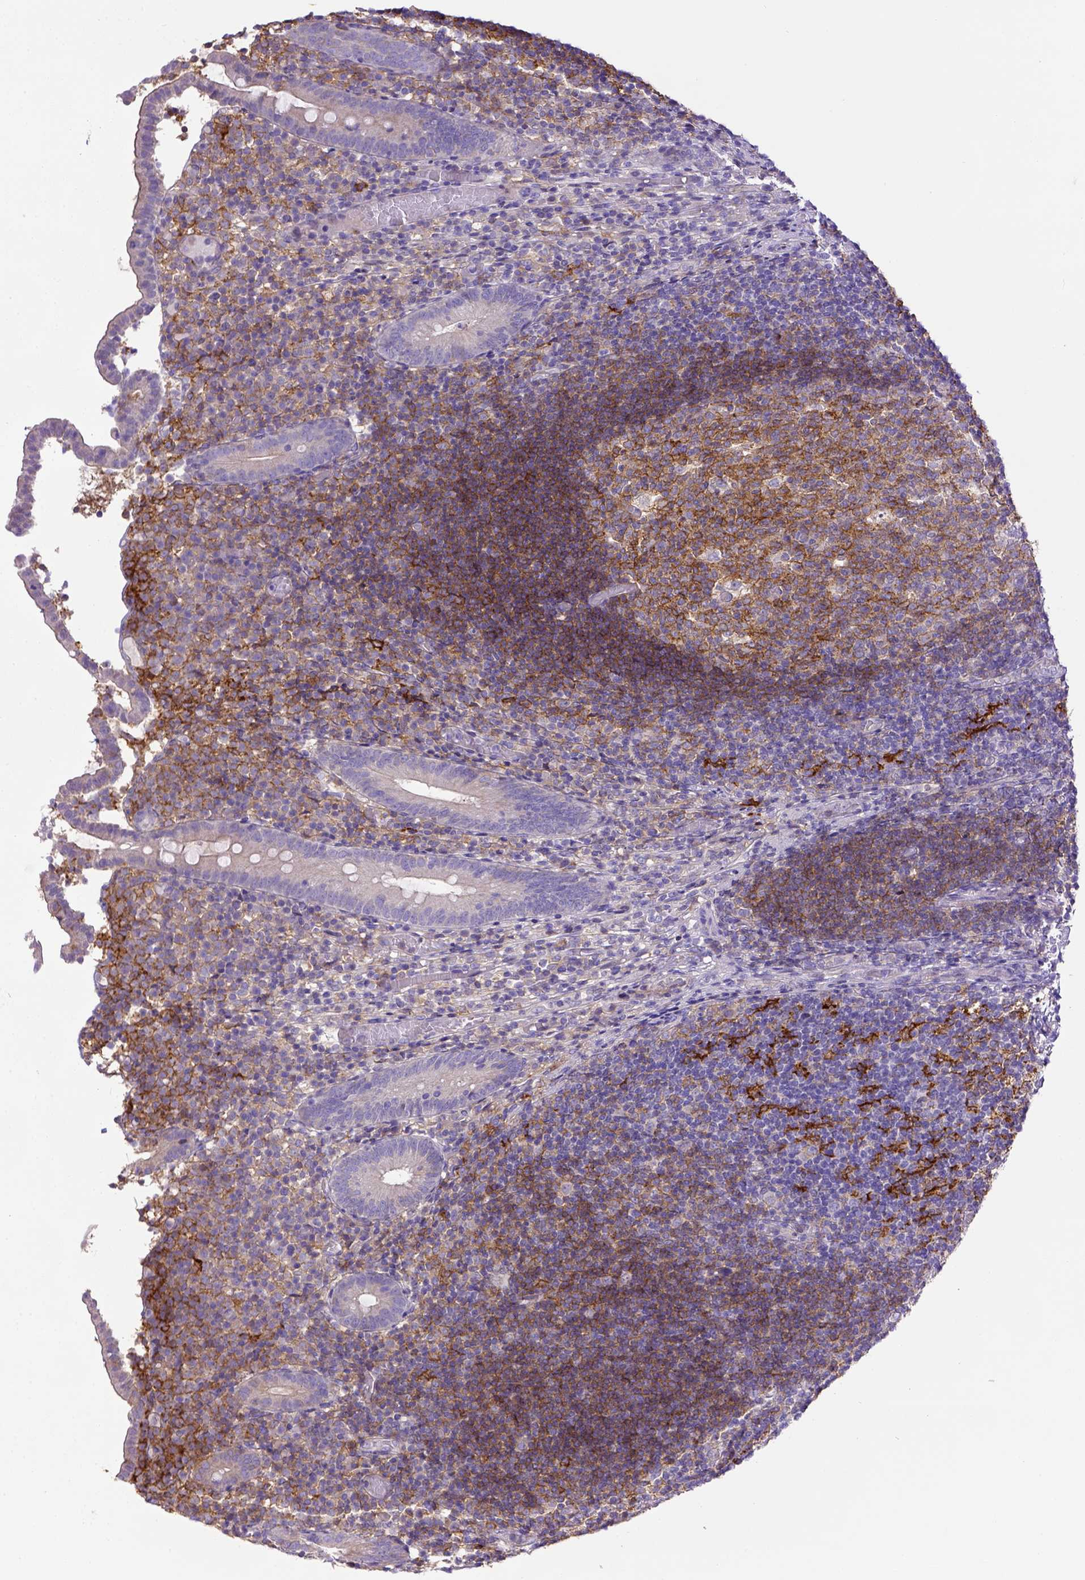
{"staining": {"intensity": "negative", "quantity": "none", "location": "none"}, "tissue": "appendix", "cell_type": "Glandular cells", "image_type": "normal", "snomed": [{"axis": "morphology", "description": "Normal tissue, NOS"}, {"axis": "topography", "description": "Appendix"}], "caption": "DAB immunohistochemical staining of unremarkable human appendix demonstrates no significant expression in glandular cells. (Stains: DAB IHC with hematoxylin counter stain, Microscopy: brightfield microscopy at high magnification).", "gene": "CD40", "patient": {"sex": "female", "age": 32}}